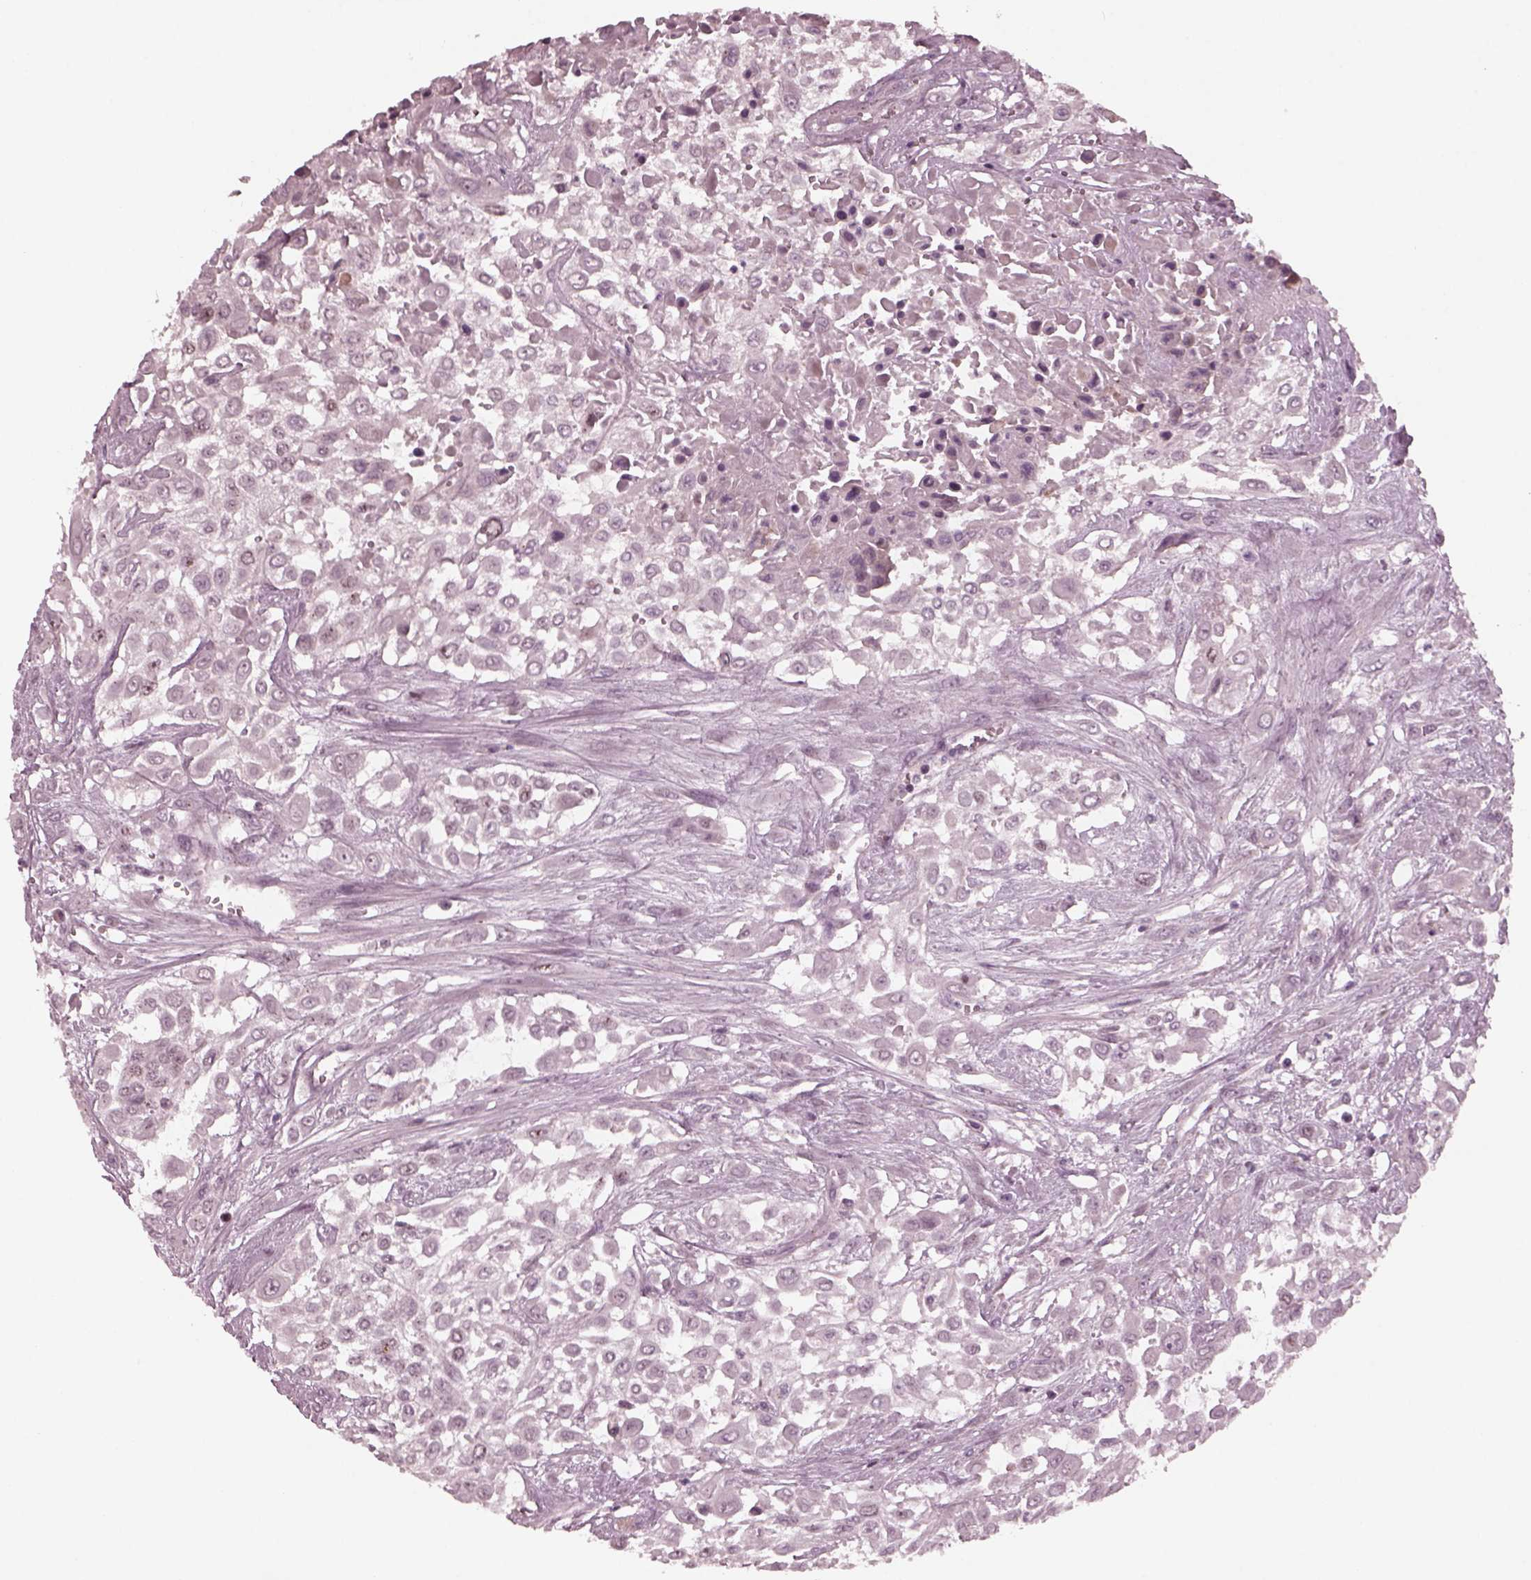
{"staining": {"intensity": "negative", "quantity": "none", "location": "none"}, "tissue": "urothelial cancer", "cell_type": "Tumor cells", "image_type": "cancer", "snomed": [{"axis": "morphology", "description": "Urothelial carcinoma, High grade"}, {"axis": "topography", "description": "Urinary bladder"}], "caption": "High power microscopy micrograph of an immunohistochemistry photomicrograph of high-grade urothelial carcinoma, revealing no significant positivity in tumor cells.", "gene": "SAXO1", "patient": {"sex": "male", "age": 57}}